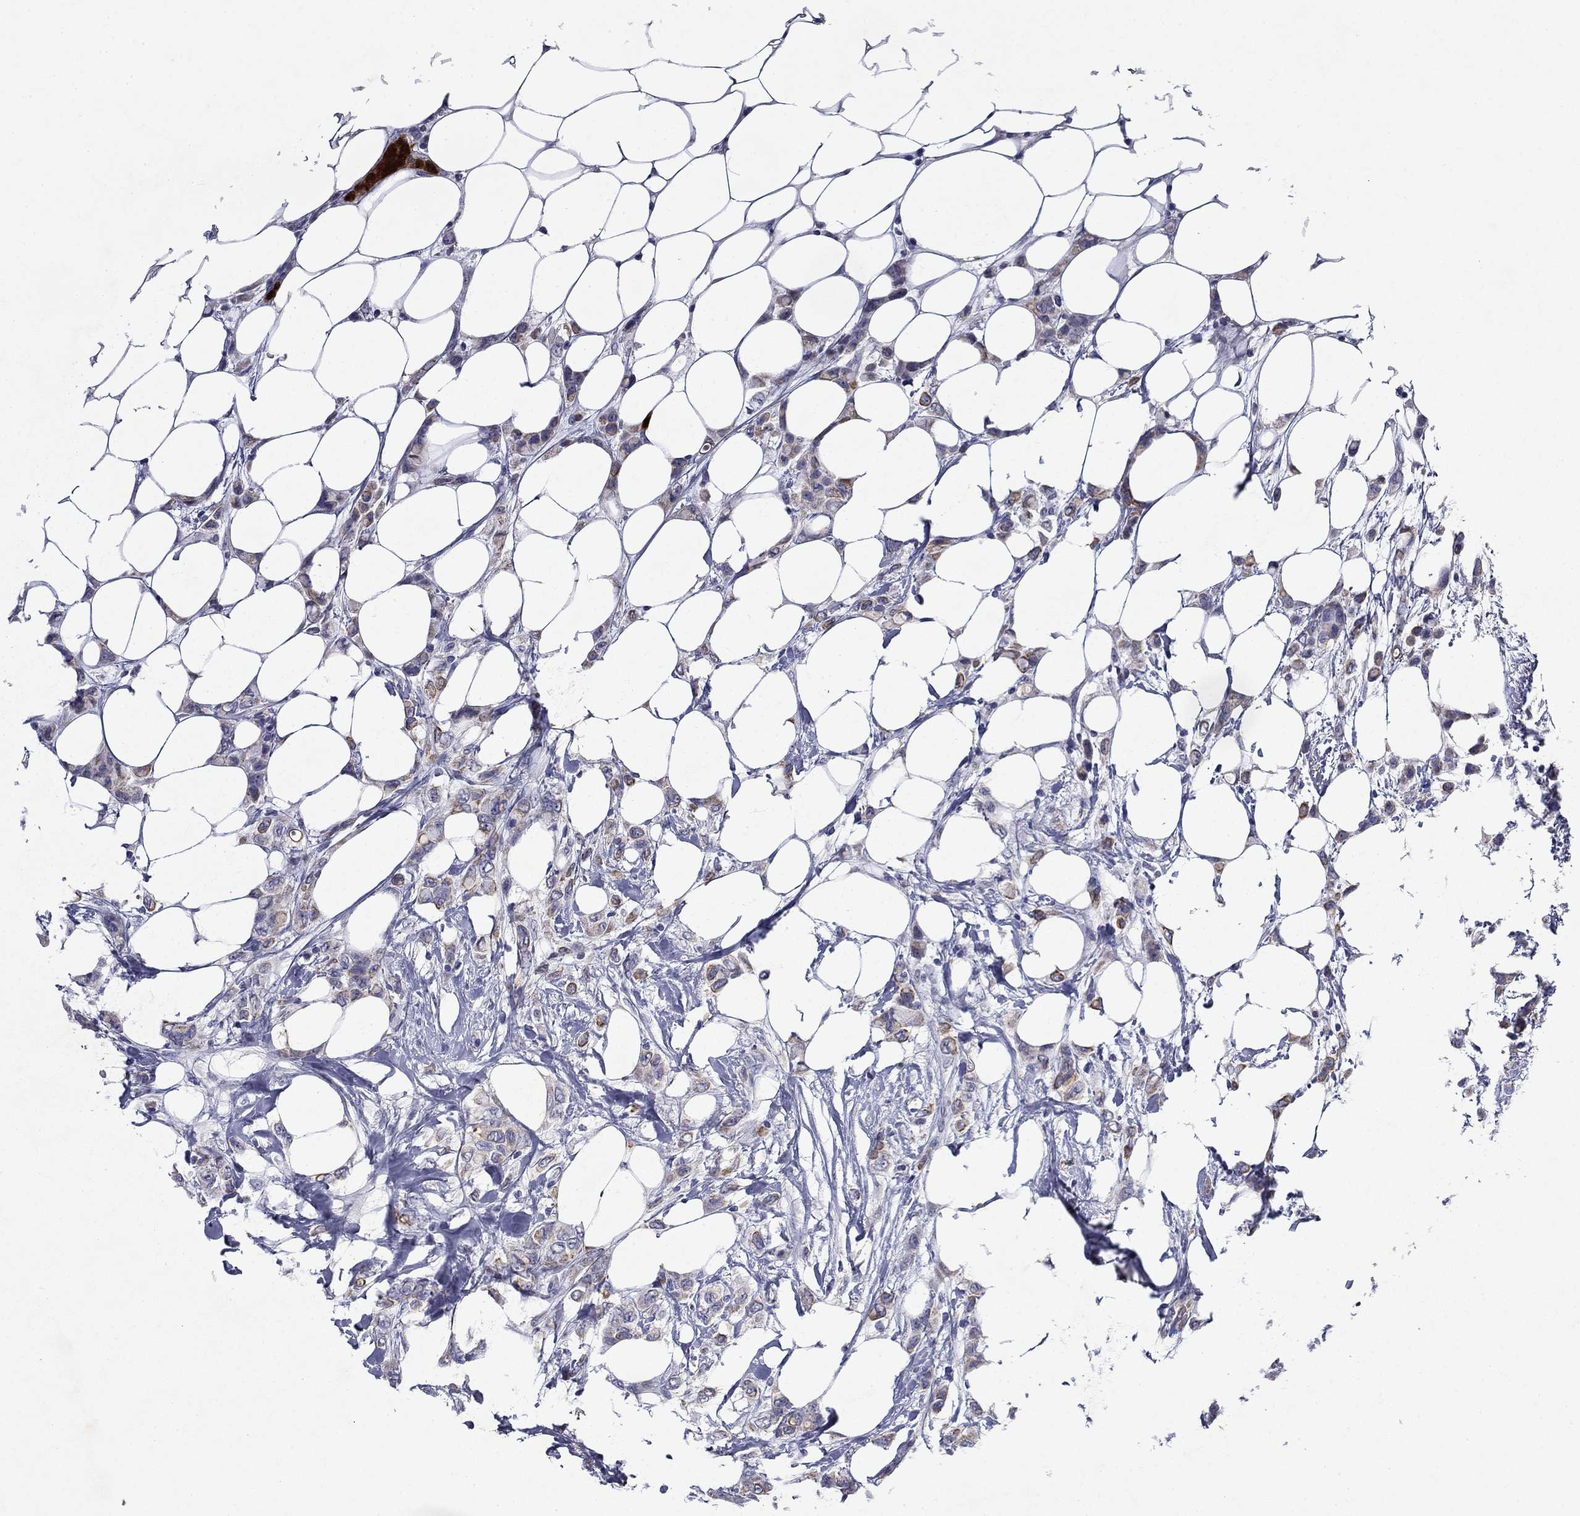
{"staining": {"intensity": "moderate", "quantity": "25%-75%", "location": "cytoplasmic/membranous"}, "tissue": "breast cancer", "cell_type": "Tumor cells", "image_type": "cancer", "snomed": [{"axis": "morphology", "description": "Lobular carcinoma"}, {"axis": "topography", "description": "Breast"}], "caption": "Breast cancer (lobular carcinoma) was stained to show a protein in brown. There is medium levels of moderate cytoplasmic/membranous expression in approximately 25%-75% of tumor cells.", "gene": "IRF5", "patient": {"sex": "female", "age": 66}}